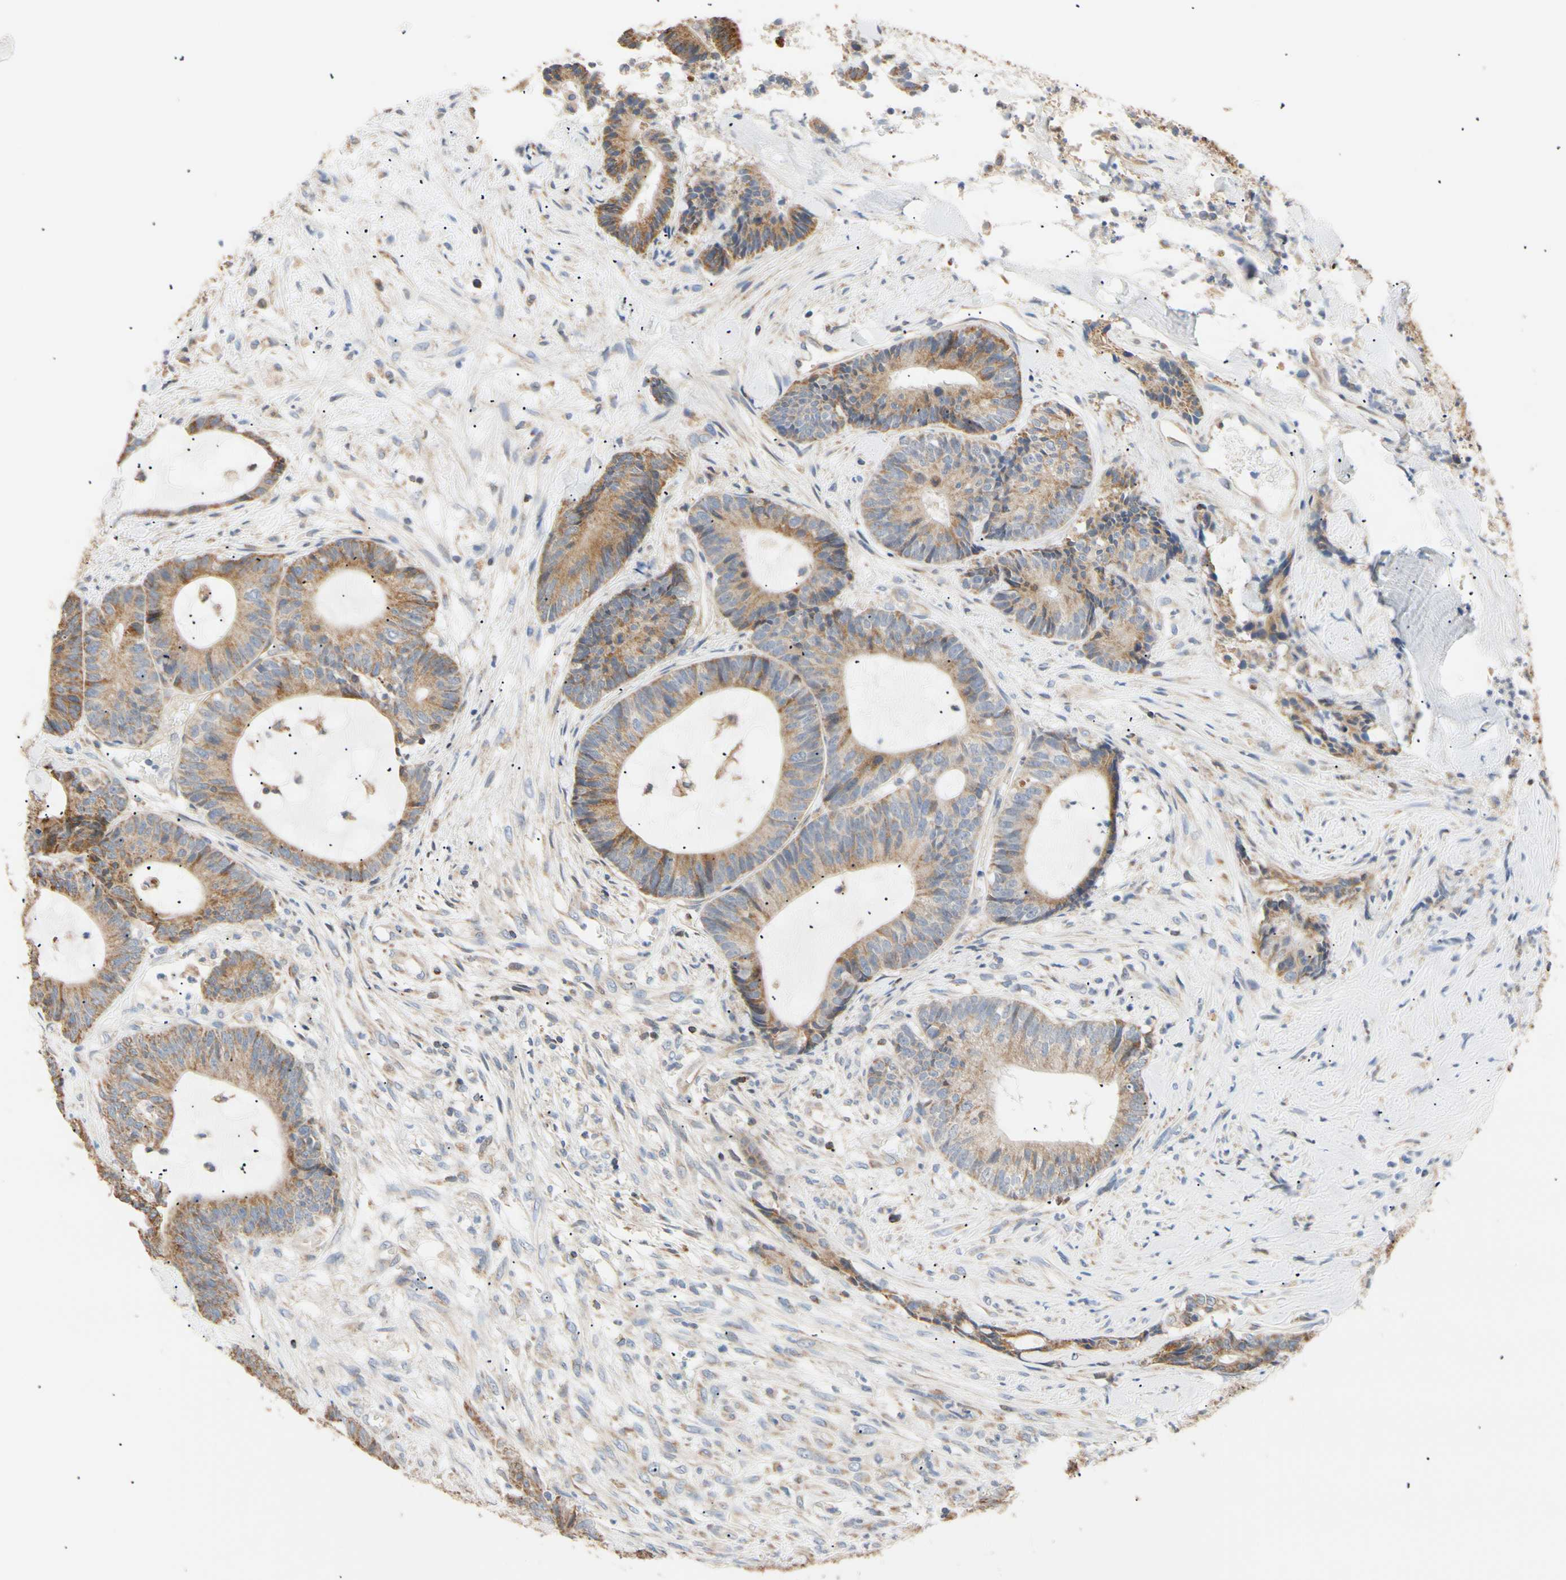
{"staining": {"intensity": "moderate", "quantity": ">75%", "location": "cytoplasmic/membranous"}, "tissue": "colorectal cancer", "cell_type": "Tumor cells", "image_type": "cancer", "snomed": [{"axis": "morphology", "description": "Adenocarcinoma, NOS"}, {"axis": "topography", "description": "Colon"}], "caption": "The immunohistochemical stain highlights moderate cytoplasmic/membranous positivity in tumor cells of adenocarcinoma (colorectal) tissue. (brown staining indicates protein expression, while blue staining denotes nuclei).", "gene": "PLGRKT", "patient": {"sex": "female", "age": 84}}